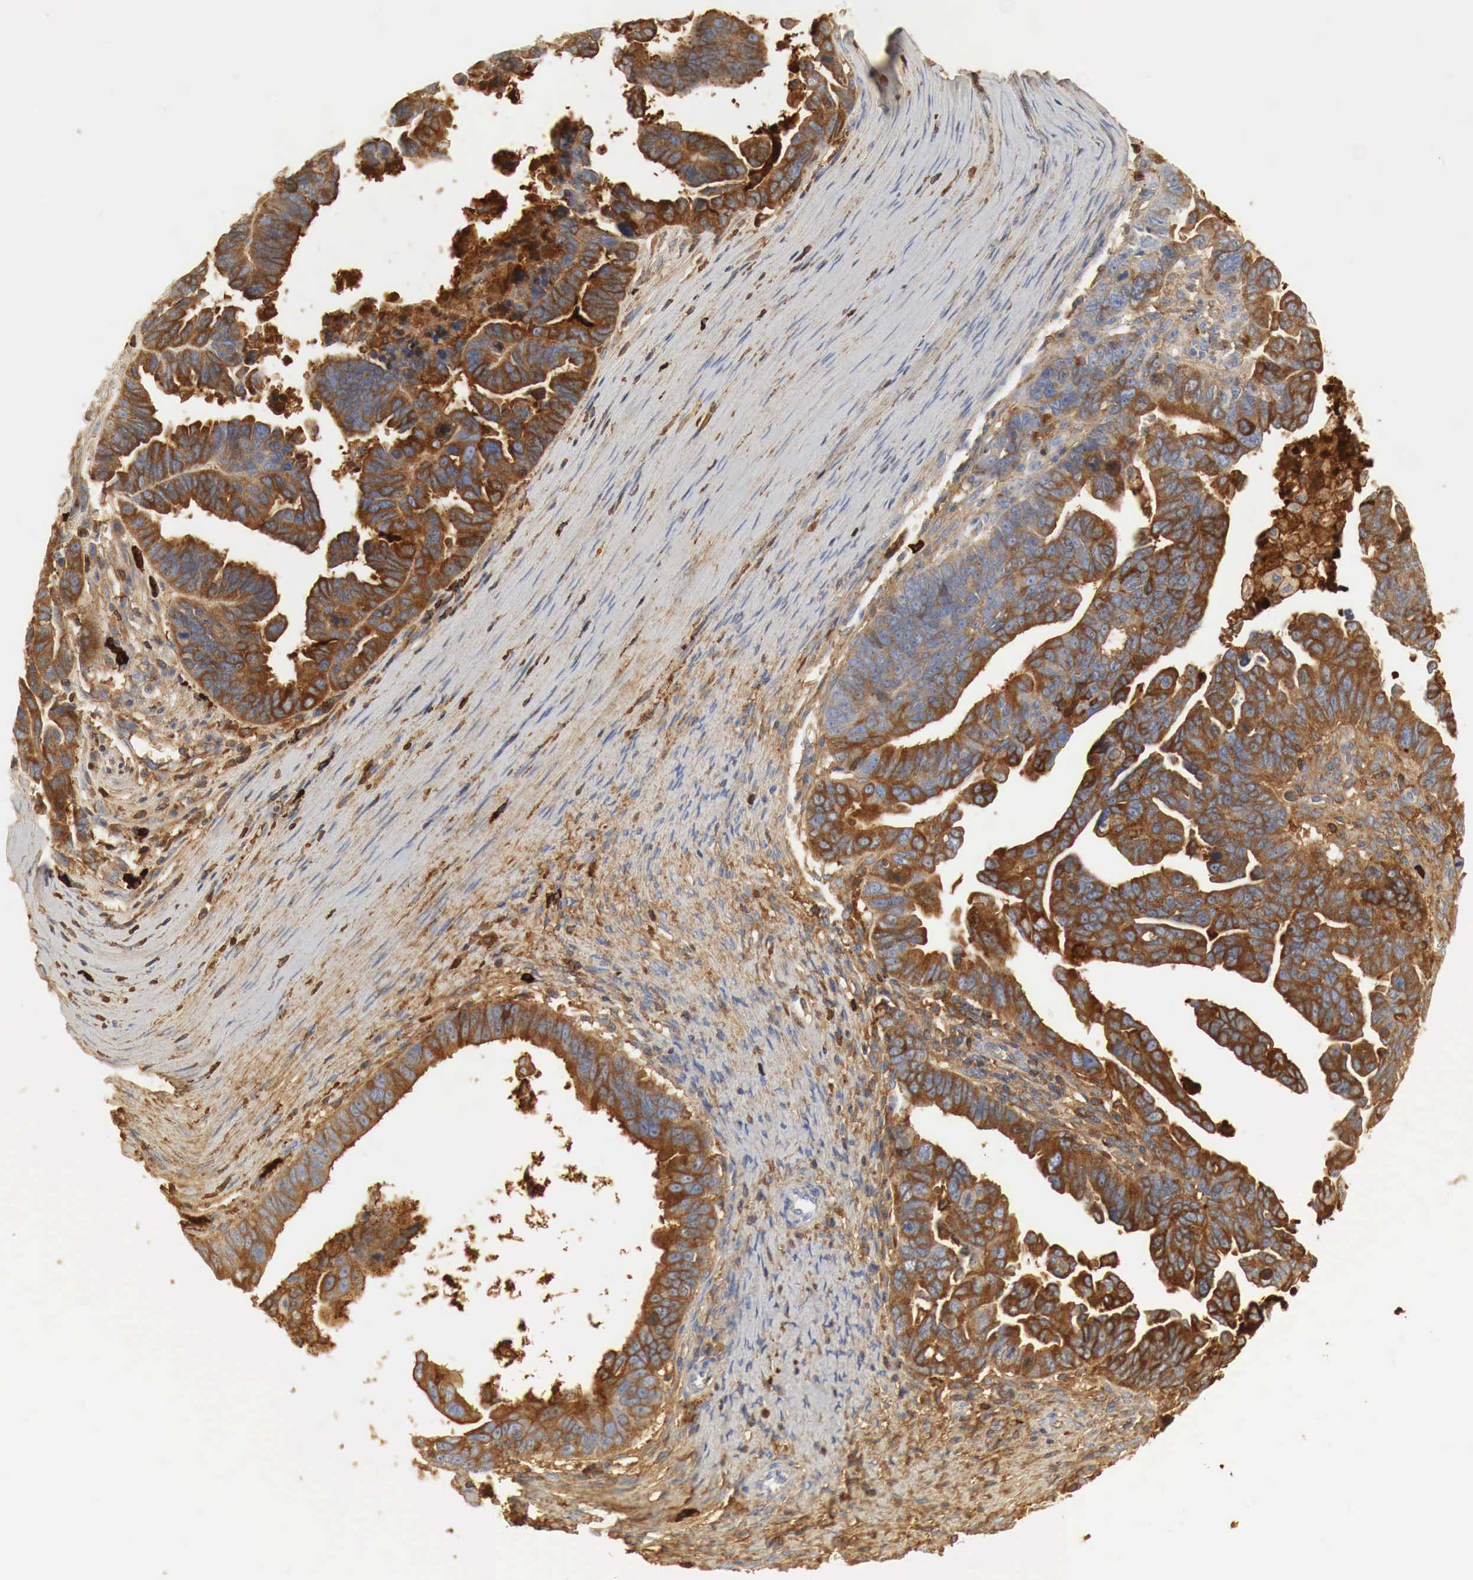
{"staining": {"intensity": "strong", "quantity": "25%-75%", "location": "cytoplasmic/membranous"}, "tissue": "ovarian cancer", "cell_type": "Tumor cells", "image_type": "cancer", "snomed": [{"axis": "morphology", "description": "Carcinoma, endometroid"}, {"axis": "morphology", "description": "Cystadenocarcinoma, serous, NOS"}, {"axis": "topography", "description": "Ovary"}], "caption": "An IHC histopathology image of tumor tissue is shown. Protein staining in brown labels strong cytoplasmic/membranous positivity in ovarian serous cystadenocarcinoma within tumor cells. (Brightfield microscopy of DAB IHC at high magnification).", "gene": "IGLC3", "patient": {"sex": "female", "age": 45}}